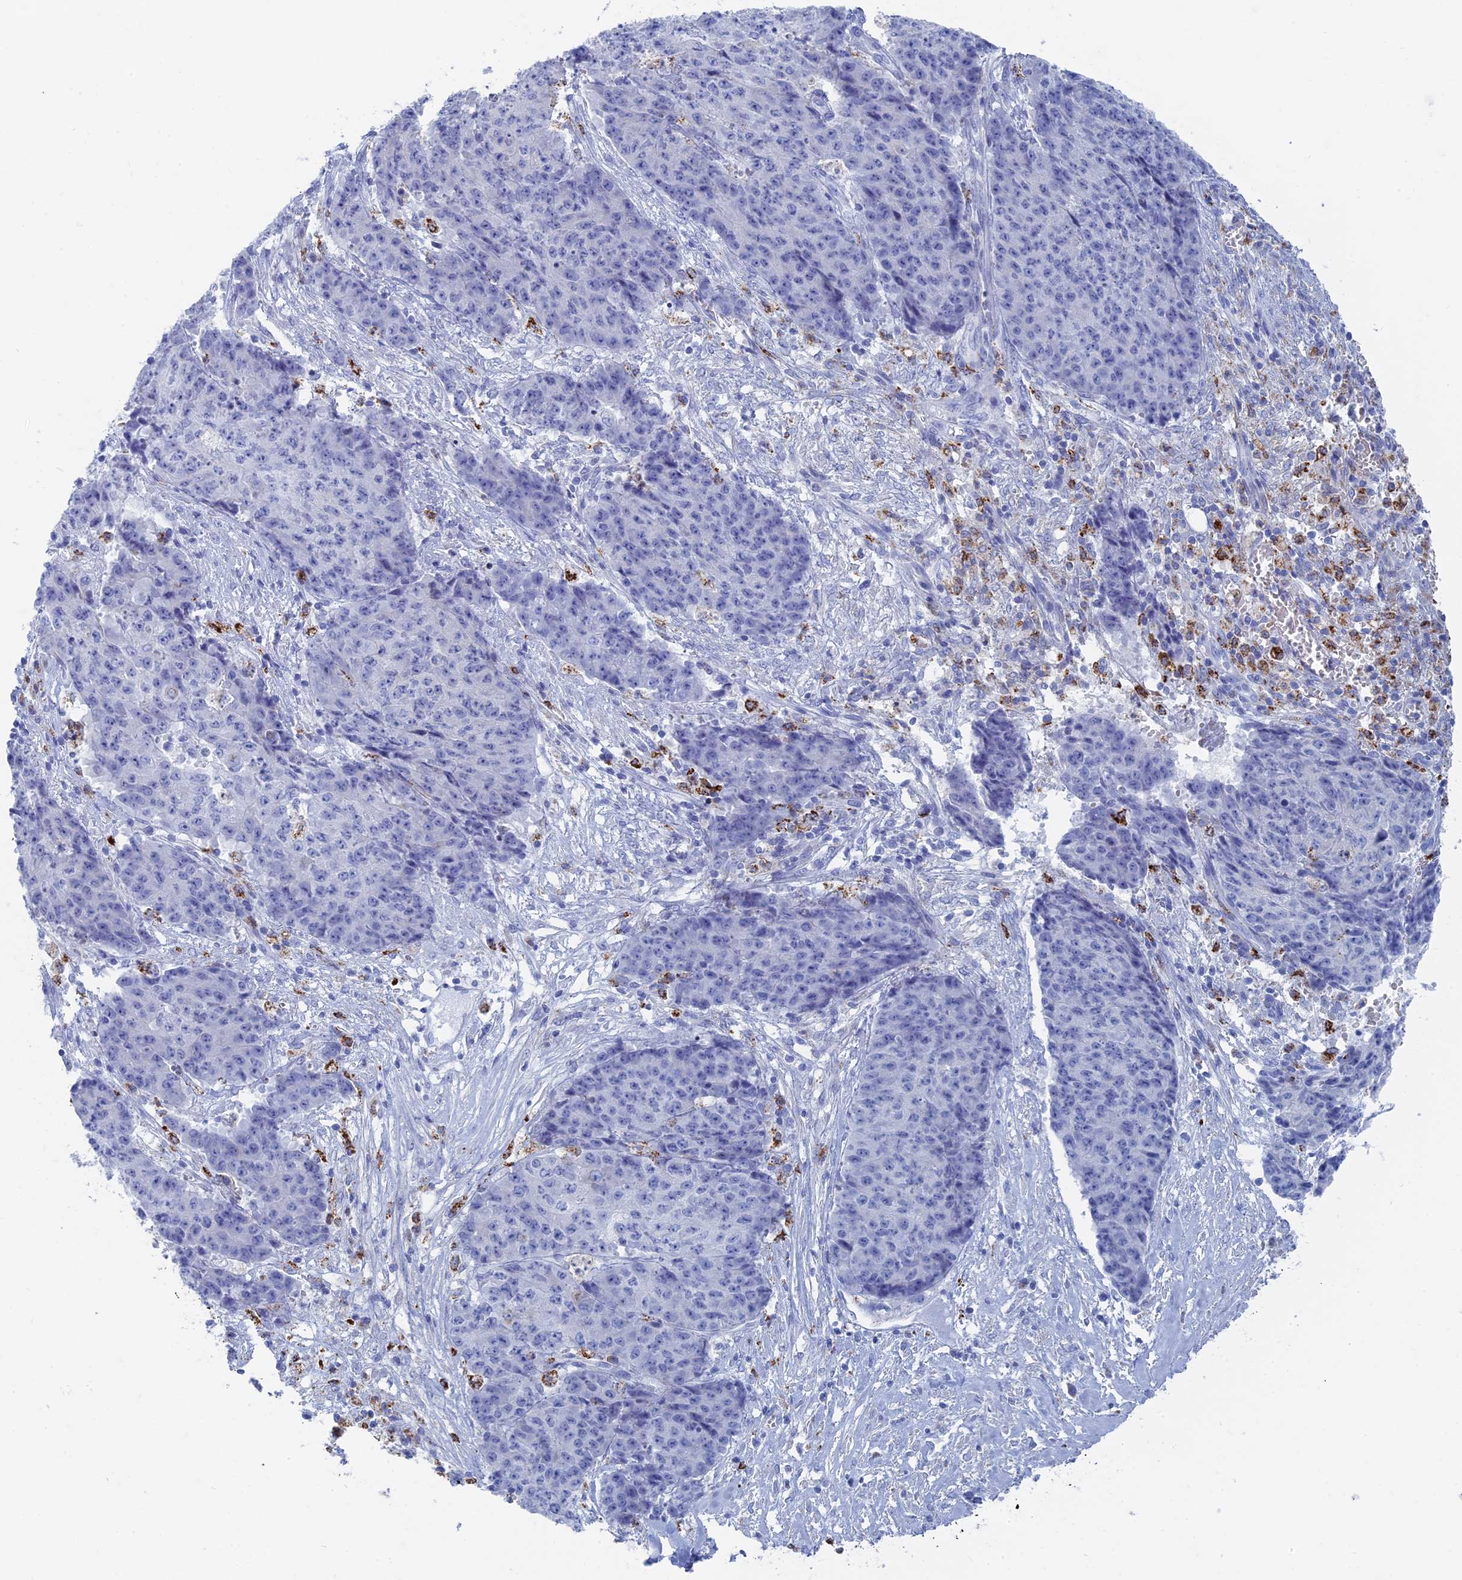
{"staining": {"intensity": "negative", "quantity": "none", "location": "none"}, "tissue": "ovarian cancer", "cell_type": "Tumor cells", "image_type": "cancer", "snomed": [{"axis": "morphology", "description": "Carcinoma, endometroid"}, {"axis": "topography", "description": "Ovary"}], "caption": "This is an IHC photomicrograph of ovarian cancer. There is no positivity in tumor cells.", "gene": "ALMS1", "patient": {"sex": "female", "age": 42}}